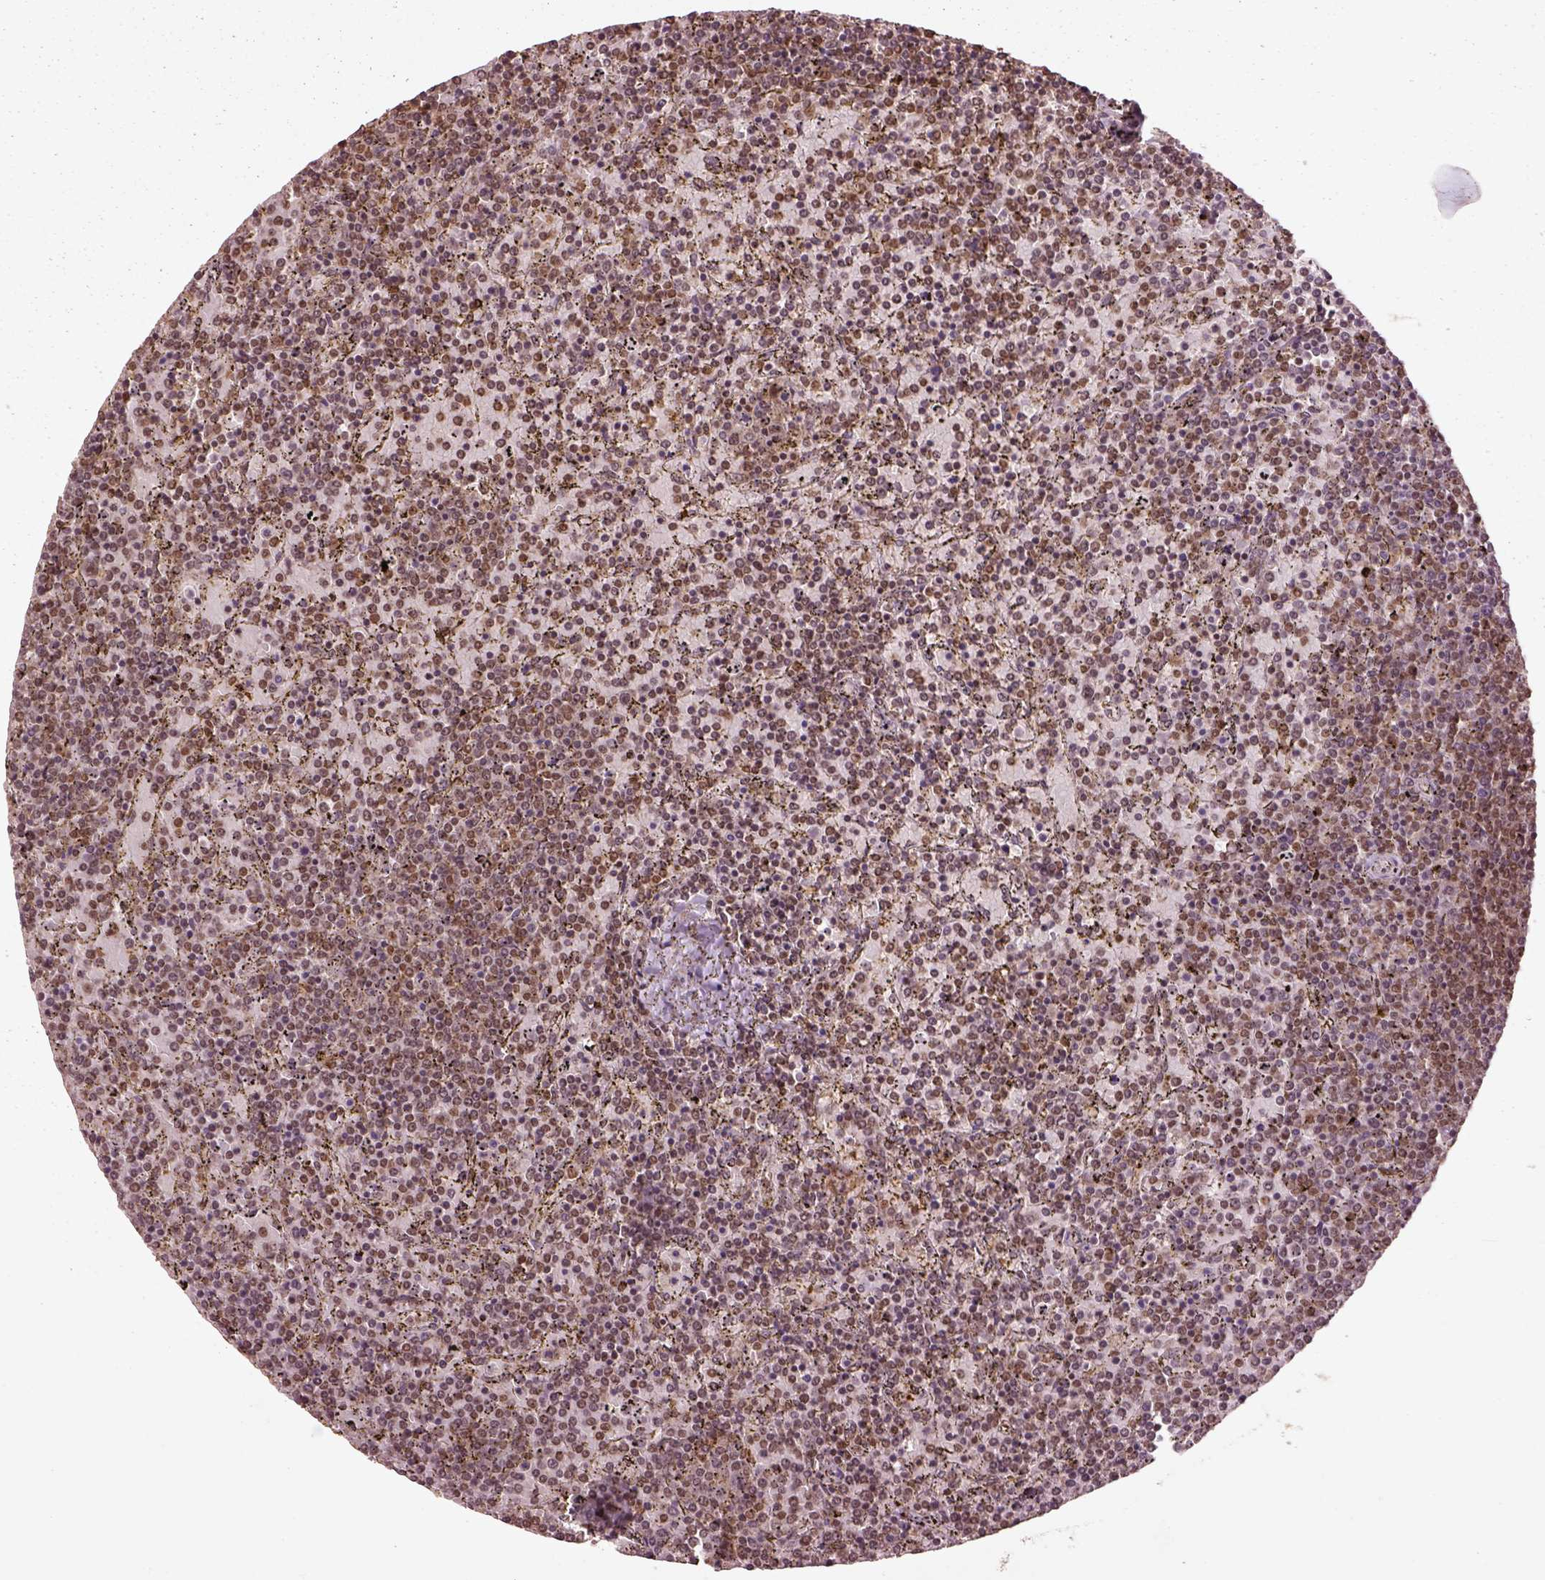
{"staining": {"intensity": "moderate", "quantity": ">75%", "location": "nuclear"}, "tissue": "lymphoma", "cell_type": "Tumor cells", "image_type": "cancer", "snomed": [{"axis": "morphology", "description": "Malignant lymphoma, non-Hodgkin's type, Low grade"}, {"axis": "topography", "description": "Spleen"}], "caption": "Tumor cells show moderate nuclear positivity in about >75% of cells in malignant lymphoma, non-Hodgkin's type (low-grade).", "gene": "BRD9", "patient": {"sex": "female", "age": 77}}